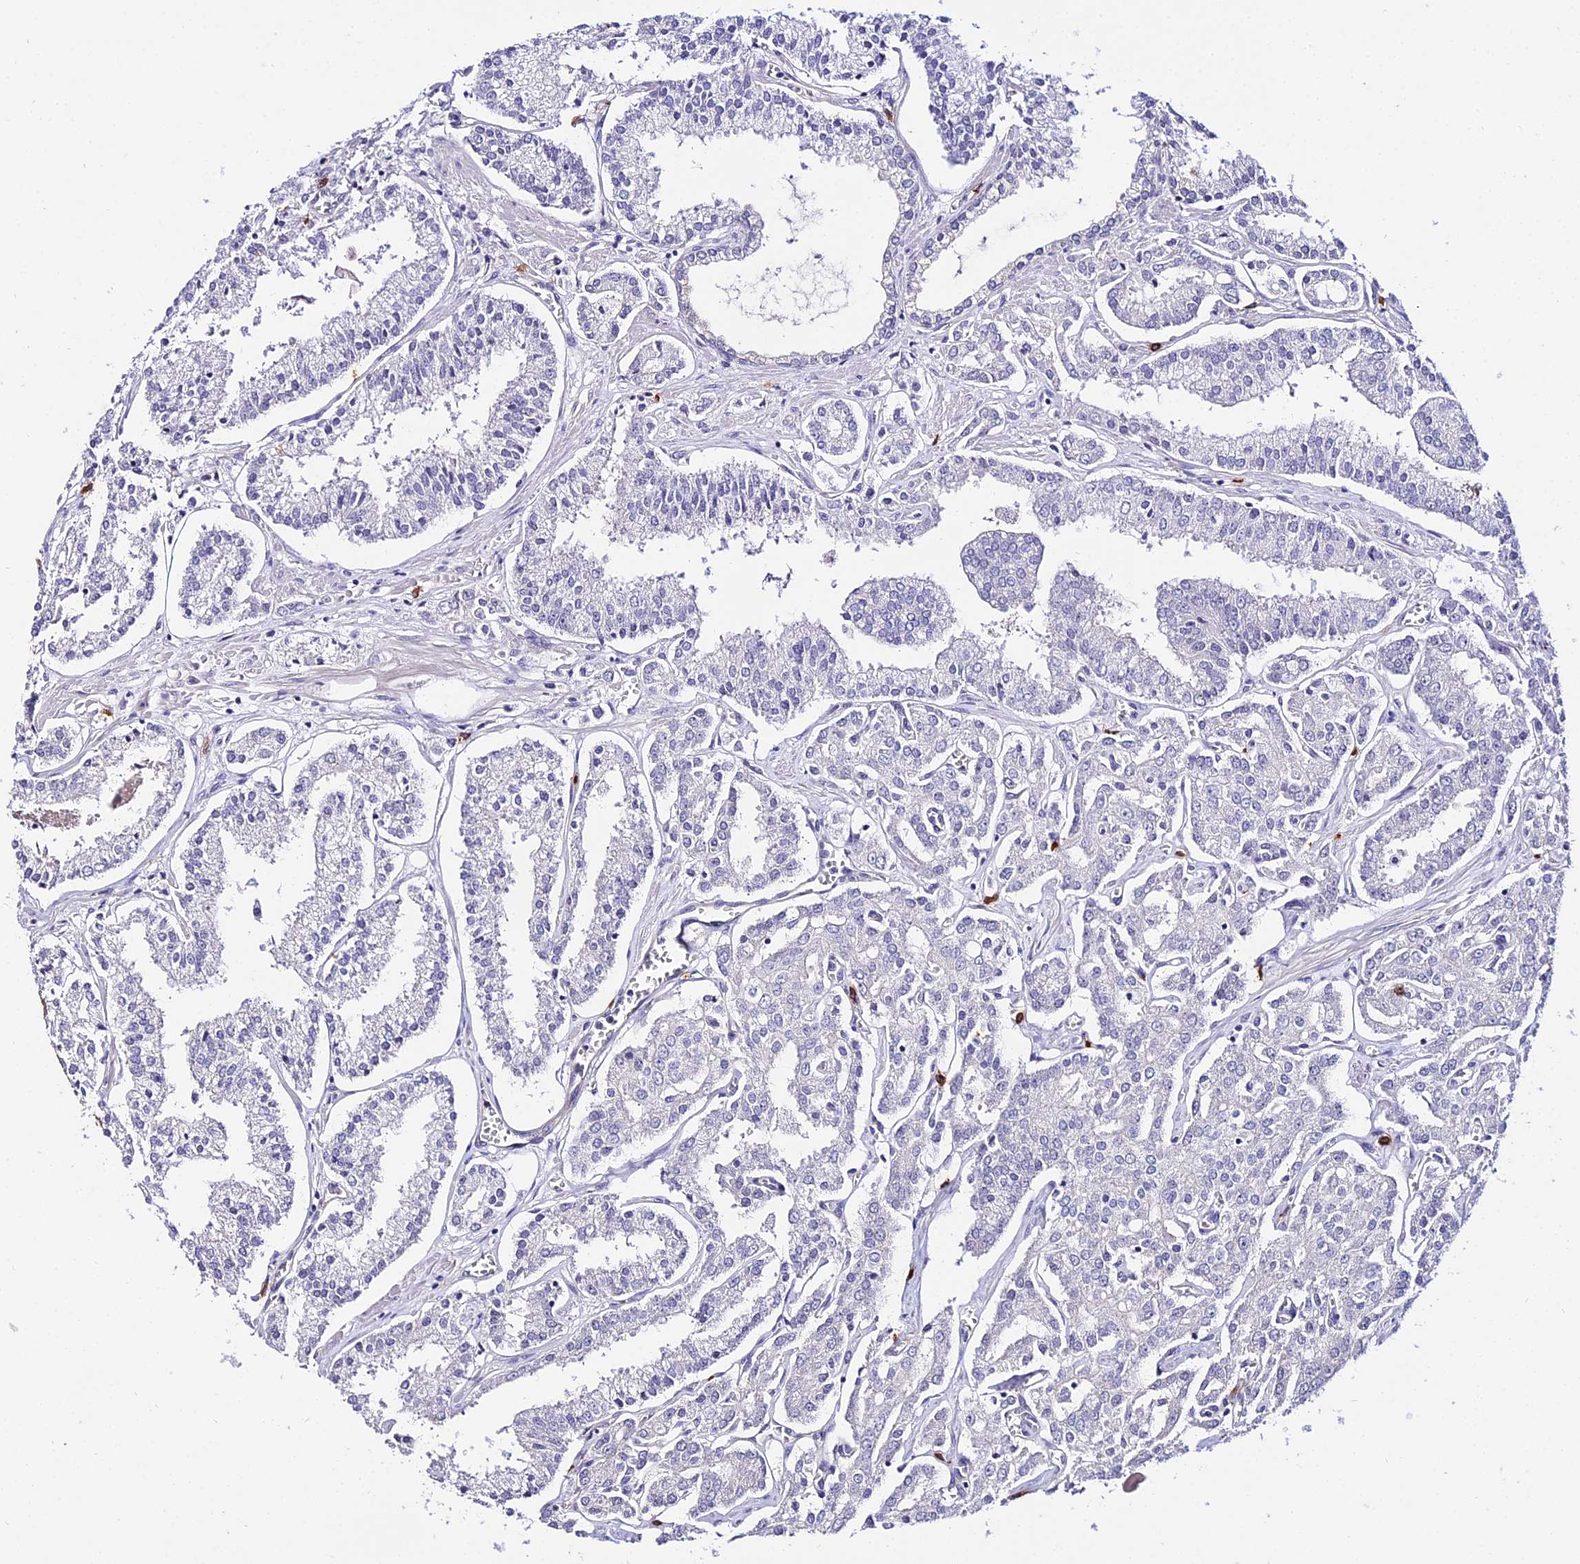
{"staining": {"intensity": "negative", "quantity": "none", "location": "none"}, "tissue": "prostate cancer", "cell_type": "Tumor cells", "image_type": "cancer", "snomed": [{"axis": "morphology", "description": "Adenocarcinoma, High grade"}, {"axis": "topography", "description": "Prostate"}], "caption": "Tumor cells show no significant protein positivity in prostate adenocarcinoma (high-grade).", "gene": "POLR2I", "patient": {"sex": "male", "age": 71}}